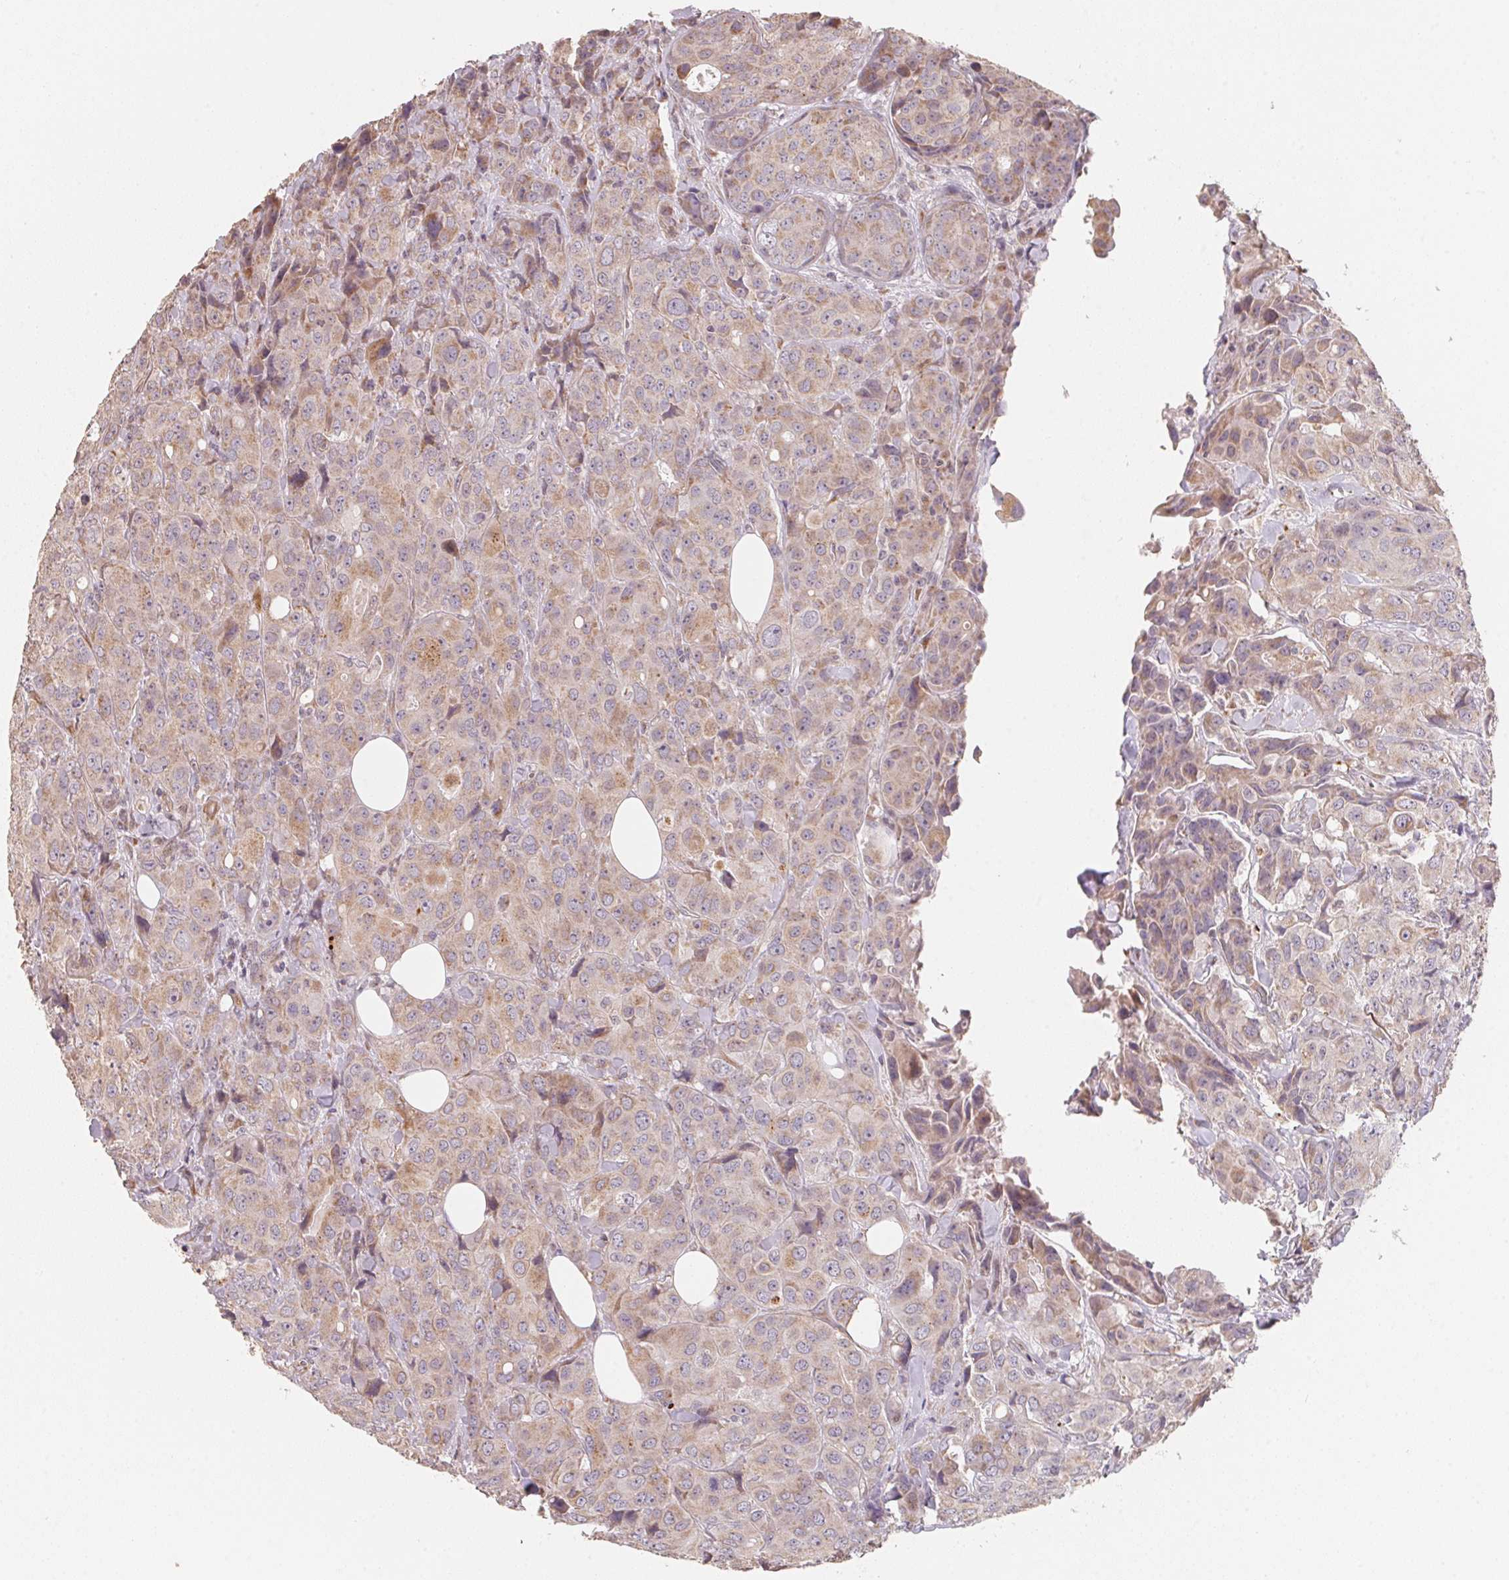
{"staining": {"intensity": "weak", "quantity": "25%-75%", "location": "cytoplasmic/membranous"}, "tissue": "breast cancer", "cell_type": "Tumor cells", "image_type": "cancer", "snomed": [{"axis": "morphology", "description": "Duct carcinoma"}, {"axis": "topography", "description": "Breast"}], "caption": "Protein staining of invasive ductal carcinoma (breast) tissue displays weak cytoplasmic/membranous expression in about 25%-75% of tumor cells. Immunohistochemistry stains the protein in brown and the nuclei are stained blue.", "gene": "TSPAN12", "patient": {"sex": "female", "age": 43}}